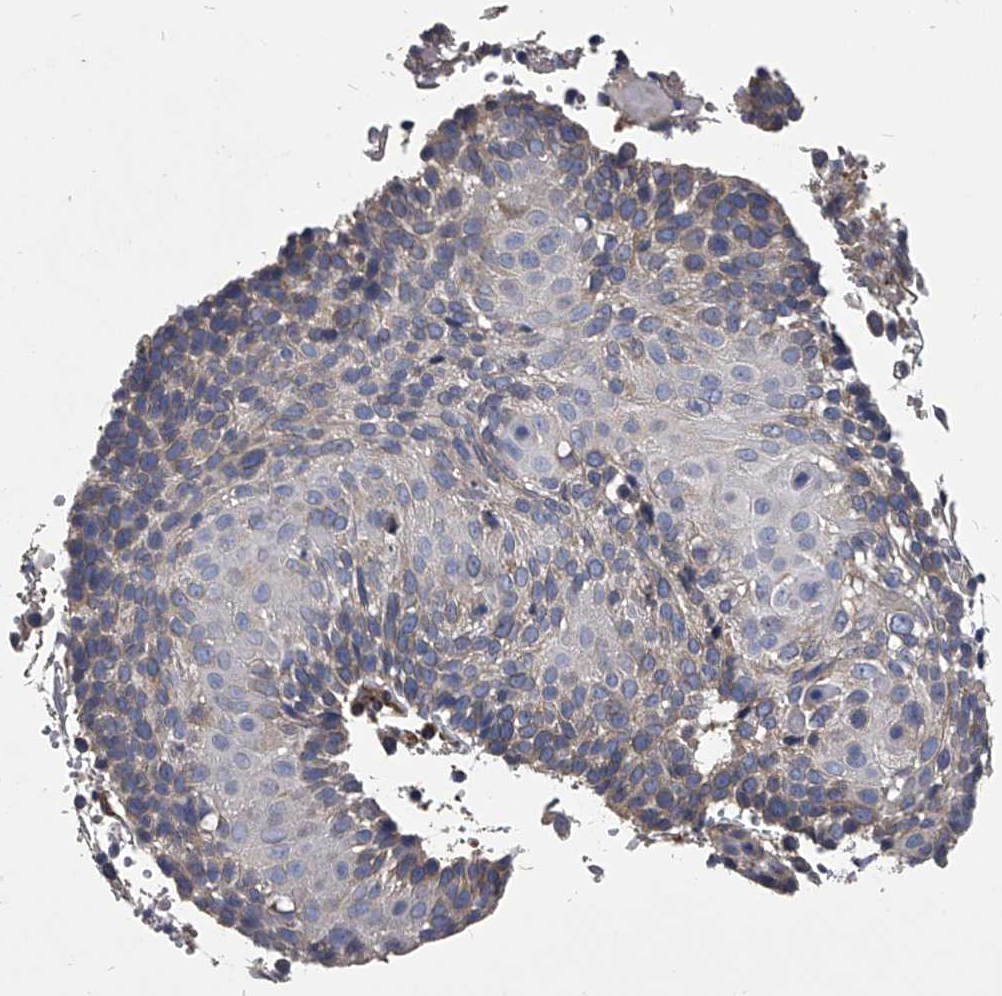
{"staining": {"intensity": "negative", "quantity": "none", "location": "none"}, "tissue": "cervical cancer", "cell_type": "Tumor cells", "image_type": "cancer", "snomed": [{"axis": "morphology", "description": "Squamous cell carcinoma, NOS"}, {"axis": "topography", "description": "Cervix"}], "caption": "Immunohistochemistry photomicrograph of neoplastic tissue: cervical cancer stained with DAB shows no significant protein positivity in tumor cells. (Stains: DAB immunohistochemistry with hematoxylin counter stain, Microscopy: brightfield microscopy at high magnification).", "gene": "CCR4", "patient": {"sex": "female", "age": 74}}